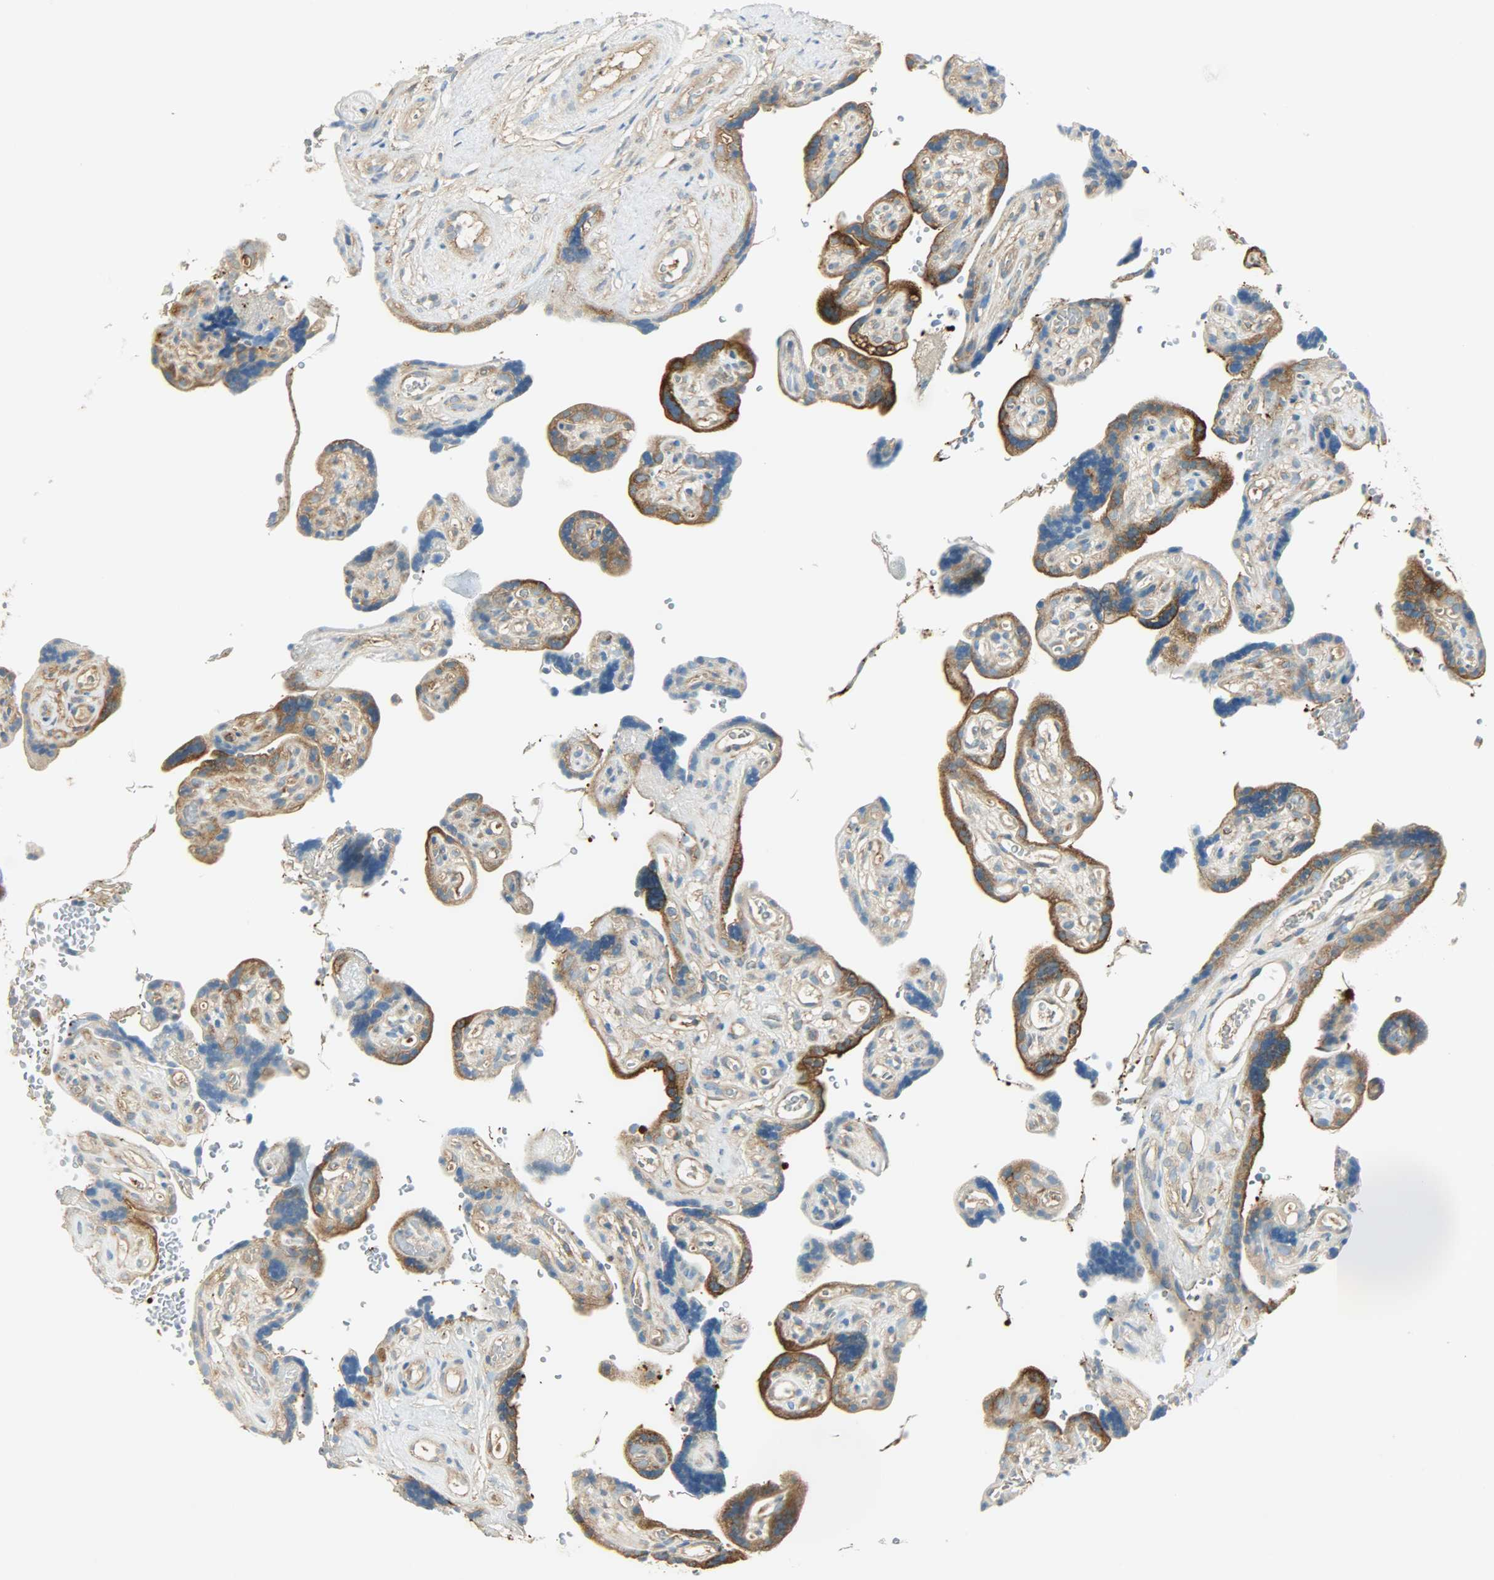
{"staining": {"intensity": "strong", "quantity": ">75%", "location": "cytoplasmic/membranous"}, "tissue": "placenta", "cell_type": "Decidual cells", "image_type": "normal", "snomed": [{"axis": "morphology", "description": "Normal tissue, NOS"}, {"axis": "topography", "description": "Placenta"}], "caption": "IHC photomicrograph of benign placenta: human placenta stained using immunohistochemistry (IHC) exhibits high levels of strong protein expression localized specifically in the cytoplasmic/membranous of decidual cells, appearing as a cytoplasmic/membranous brown color.", "gene": "TSC22D2", "patient": {"sex": "female", "age": 30}}